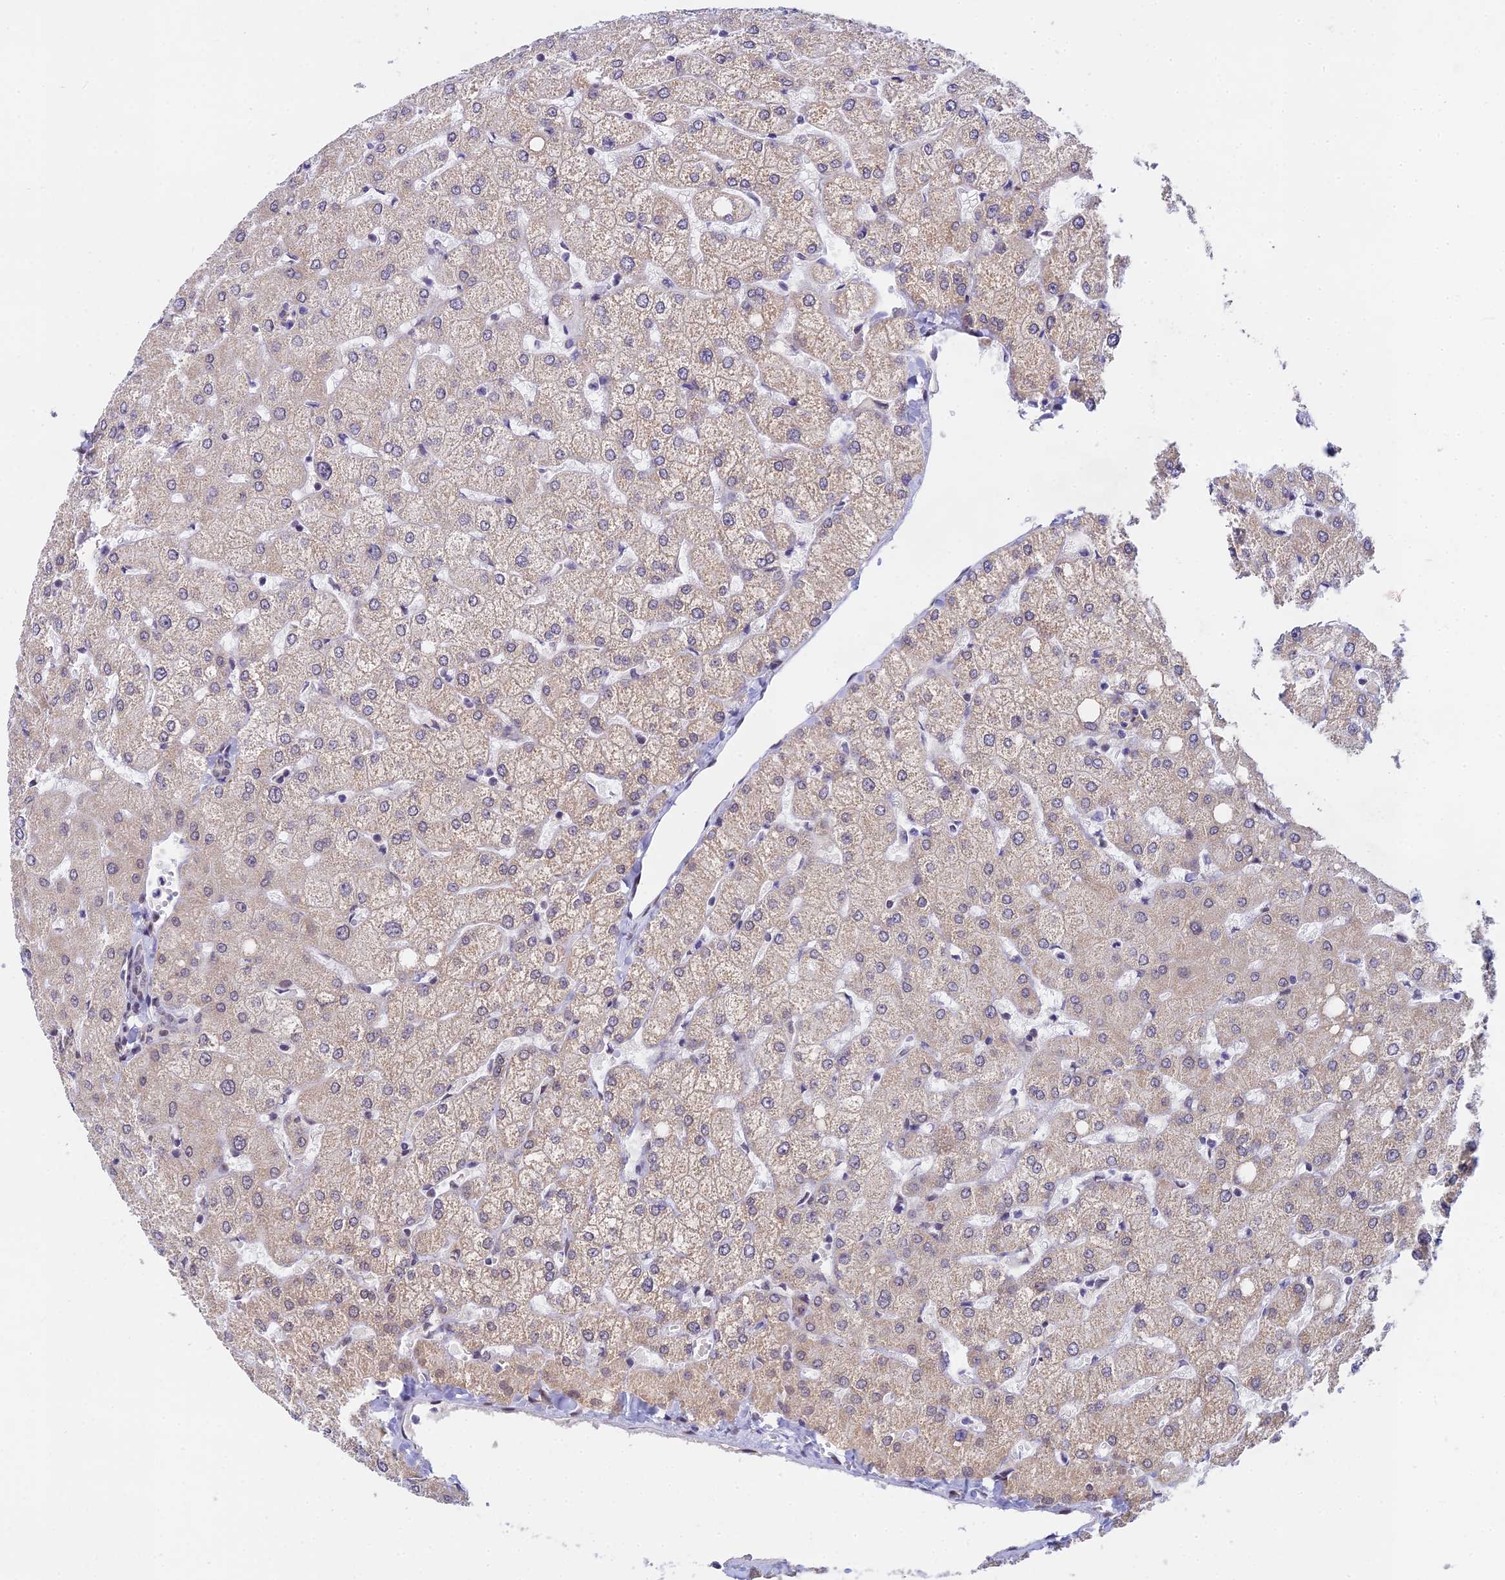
{"staining": {"intensity": "negative", "quantity": "none", "location": "none"}, "tissue": "liver", "cell_type": "Cholangiocytes", "image_type": "normal", "snomed": [{"axis": "morphology", "description": "Normal tissue, NOS"}, {"axis": "topography", "description": "Liver"}], "caption": "IHC histopathology image of normal liver: human liver stained with DAB (3,3'-diaminobenzidine) shows no significant protein expression in cholangiocytes.", "gene": "C2orf49", "patient": {"sex": "female", "age": 54}}